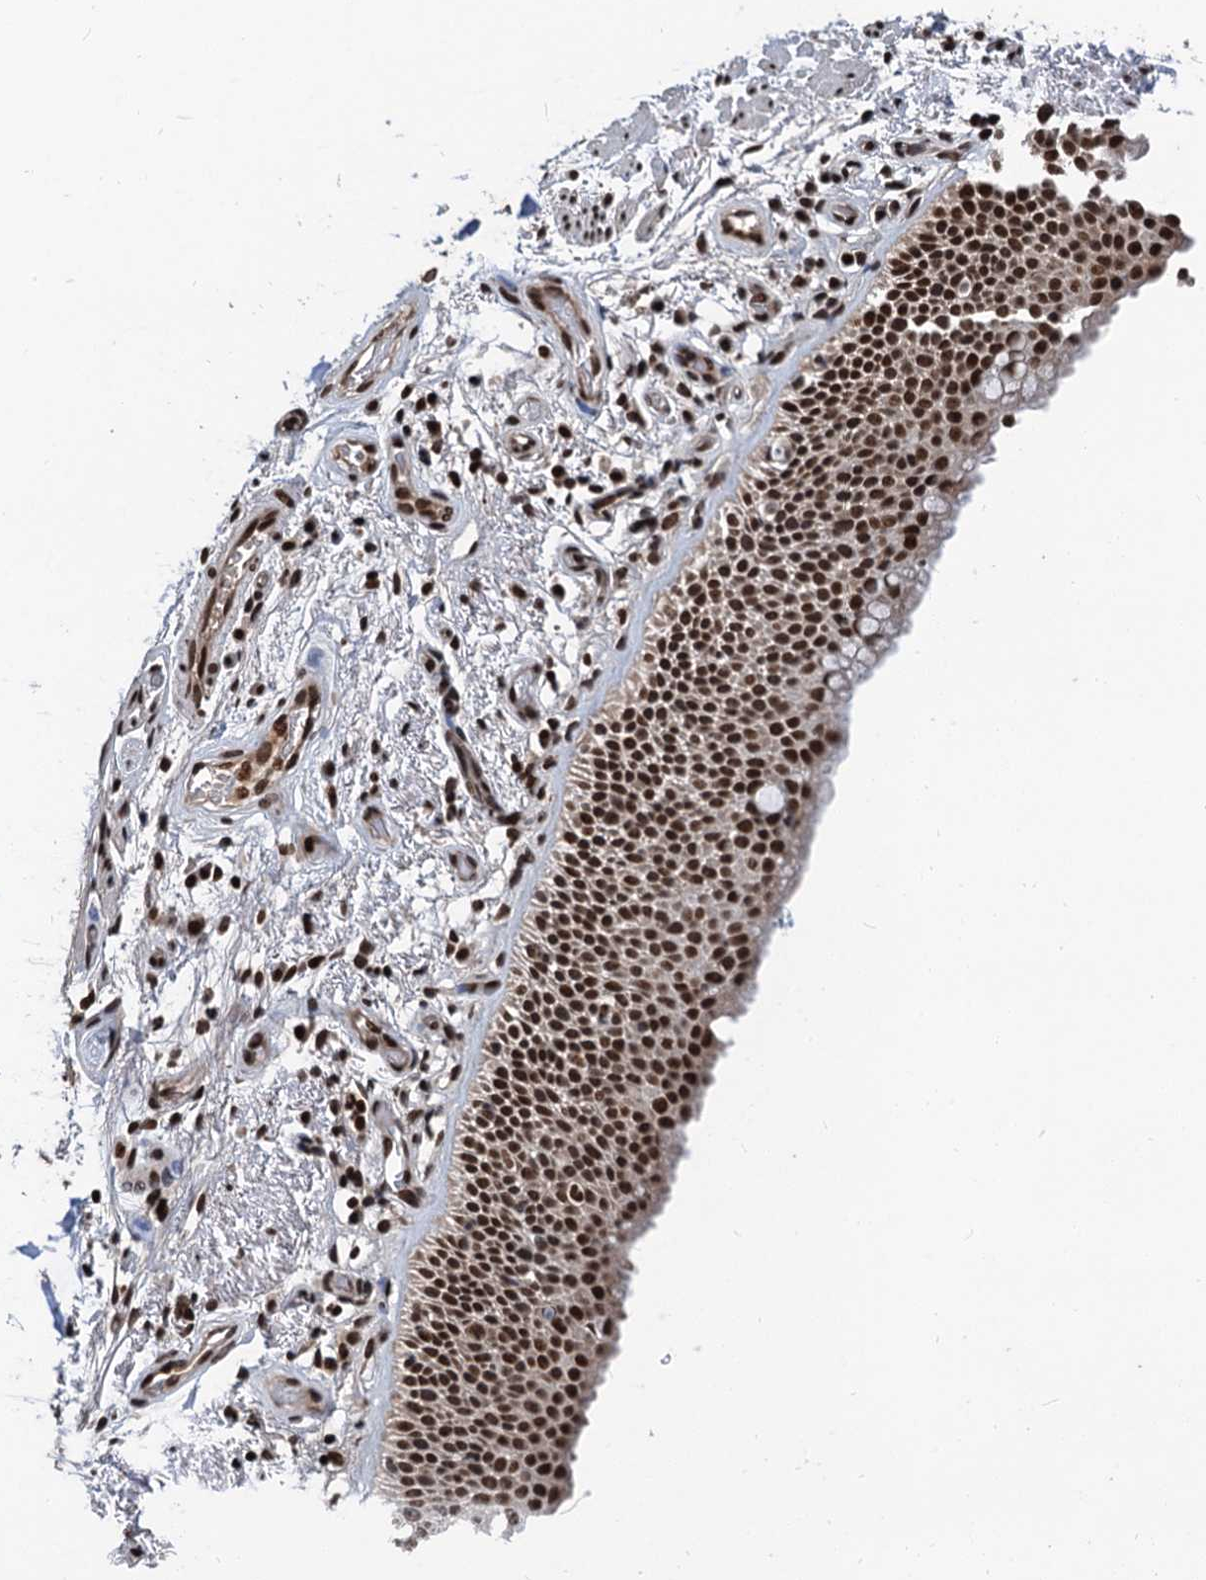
{"staining": {"intensity": "strong", "quantity": ">75%", "location": "nuclear"}, "tissue": "bronchus", "cell_type": "Respiratory epithelial cells", "image_type": "normal", "snomed": [{"axis": "morphology", "description": "Normal tissue, NOS"}, {"axis": "topography", "description": "Bronchus"}], "caption": "A photomicrograph showing strong nuclear staining in approximately >75% of respiratory epithelial cells in unremarkable bronchus, as visualized by brown immunohistochemical staining.", "gene": "FAM217B", "patient": {"sex": "male", "age": 65}}